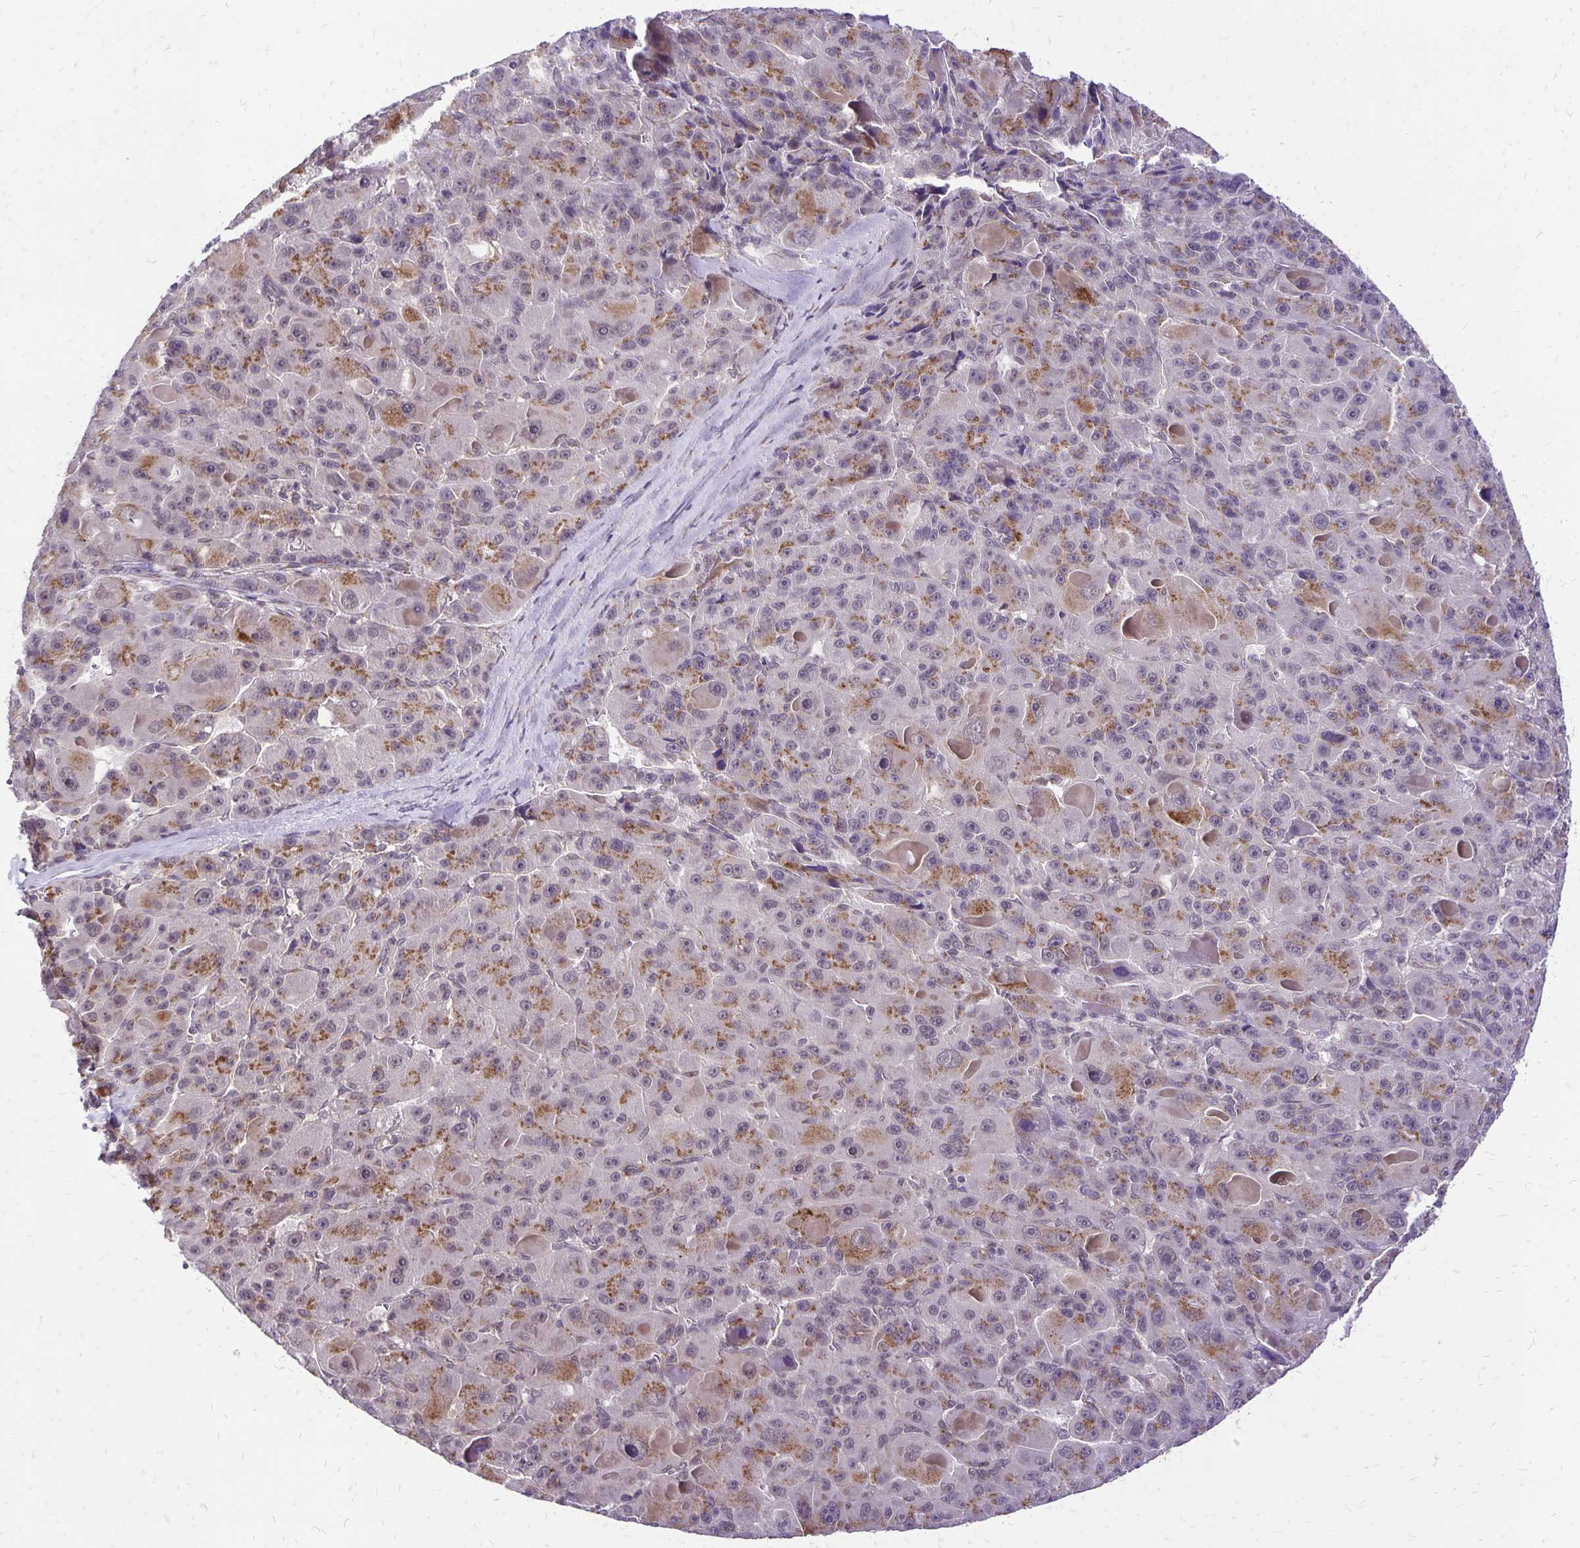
{"staining": {"intensity": "moderate", "quantity": "25%-75%", "location": "cytoplasmic/membranous"}, "tissue": "liver cancer", "cell_type": "Tumor cells", "image_type": "cancer", "snomed": [{"axis": "morphology", "description": "Carcinoma, Hepatocellular, NOS"}, {"axis": "topography", "description": "Liver"}], "caption": "A medium amount of moderate cytoplasmic/membranous staining is appreciated in approximately 25%-75% of tumor cells in hepatocellular carcinoma (liver) tissue.", "gene": "GOLGA5", "patient": {"sex": "male", "age": 76}}